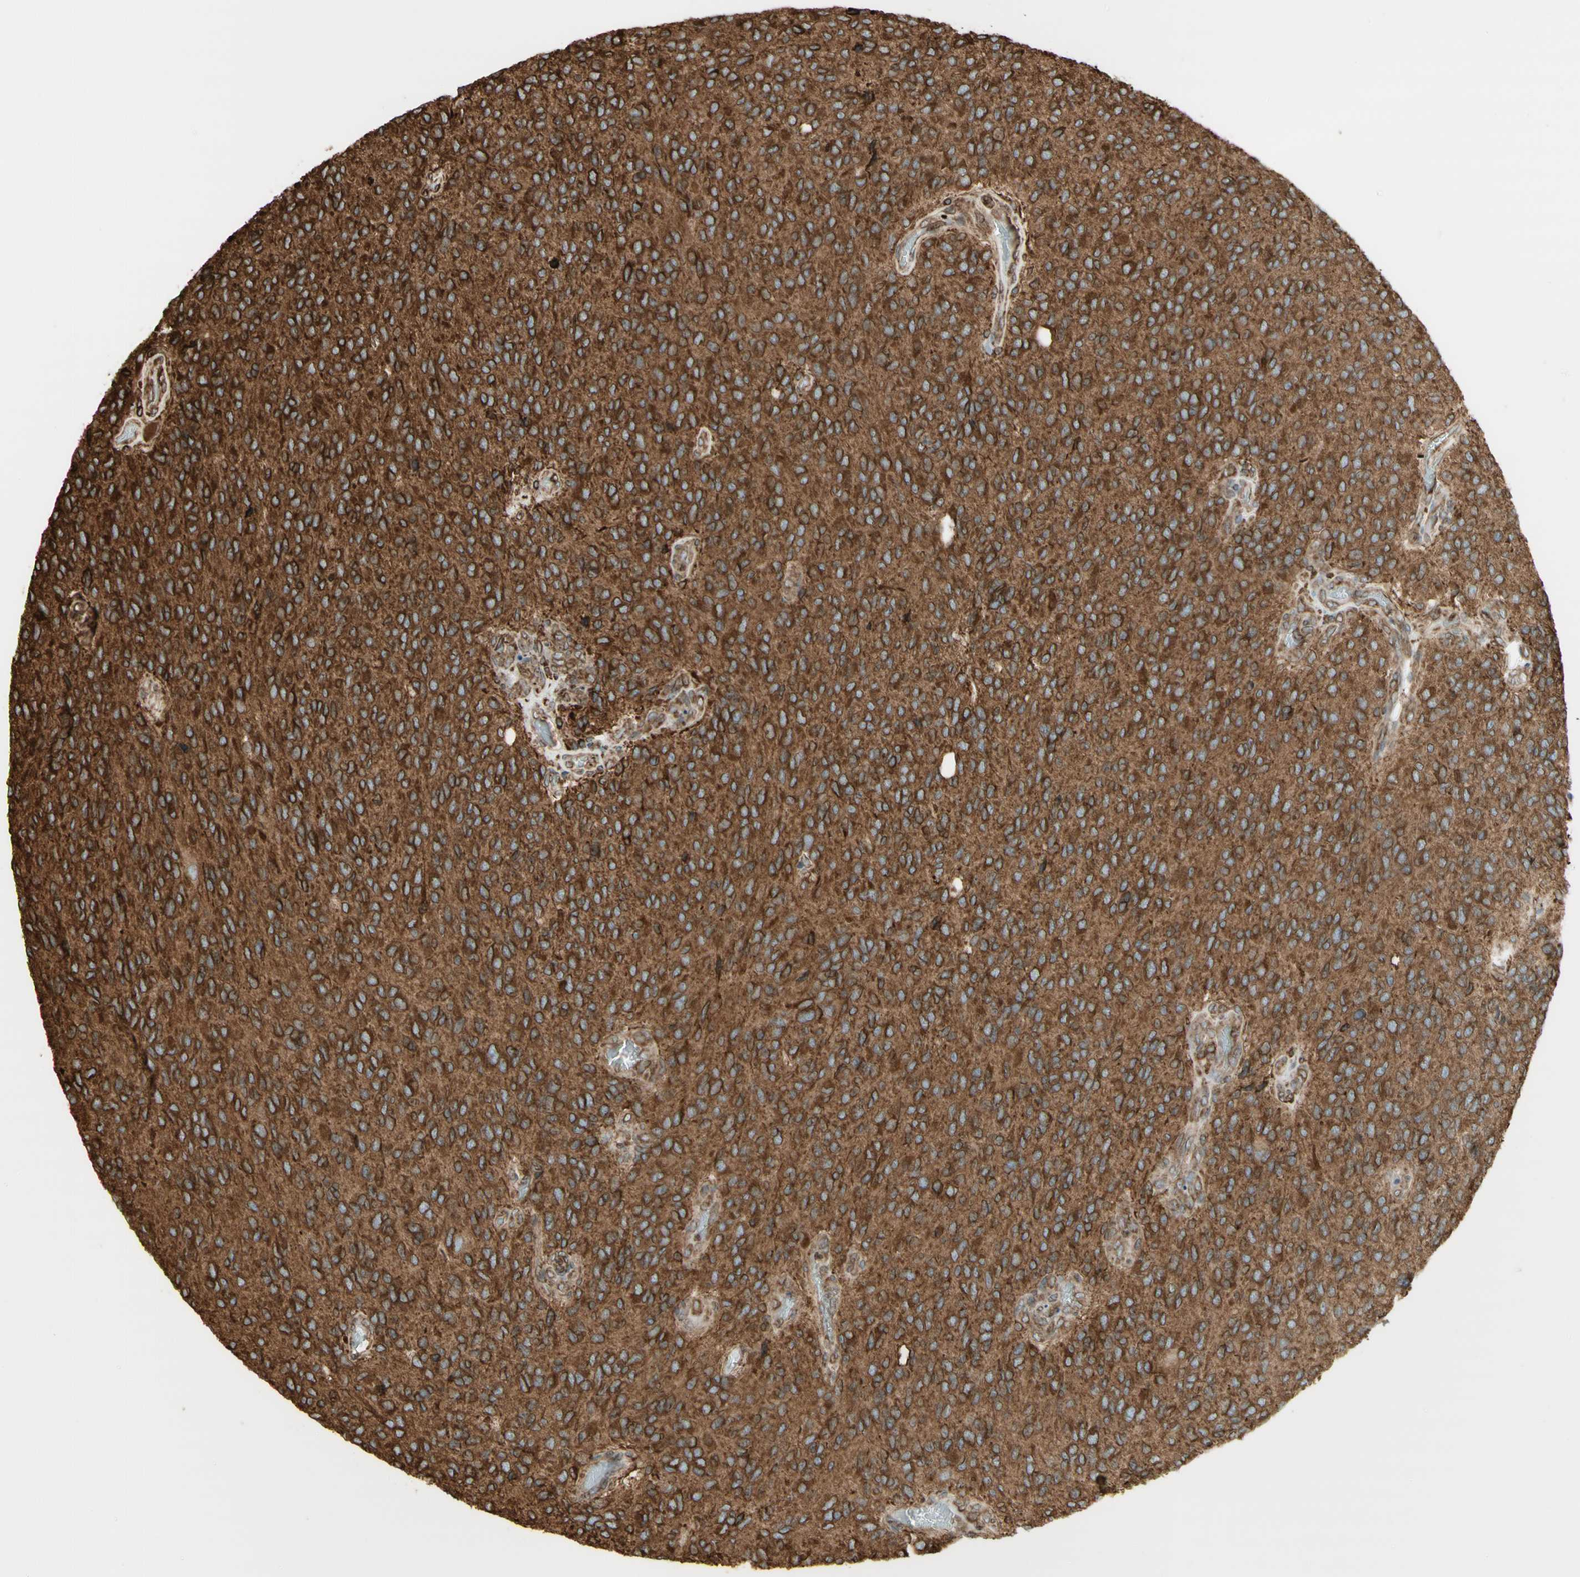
{"staining": {"intensity": "moderate", "quantity": ">75%", "location": "cytoplasmic/membranous"}, "tissue": "glioma", "cell_type": "Tumor cells", "image_type": "cancer", "snomed": [{"axis": "morphology", "description": "Glioma, malignant, High grade"}, {"axis": "topography", "description": "pancreas cauda"}], "caption": "Malignant high-grade glioma stained with a protein marker demonstrates moderate staining in tumor cells.", "gene": "CANX", "patient": {"sex": "male", "age": 60}}